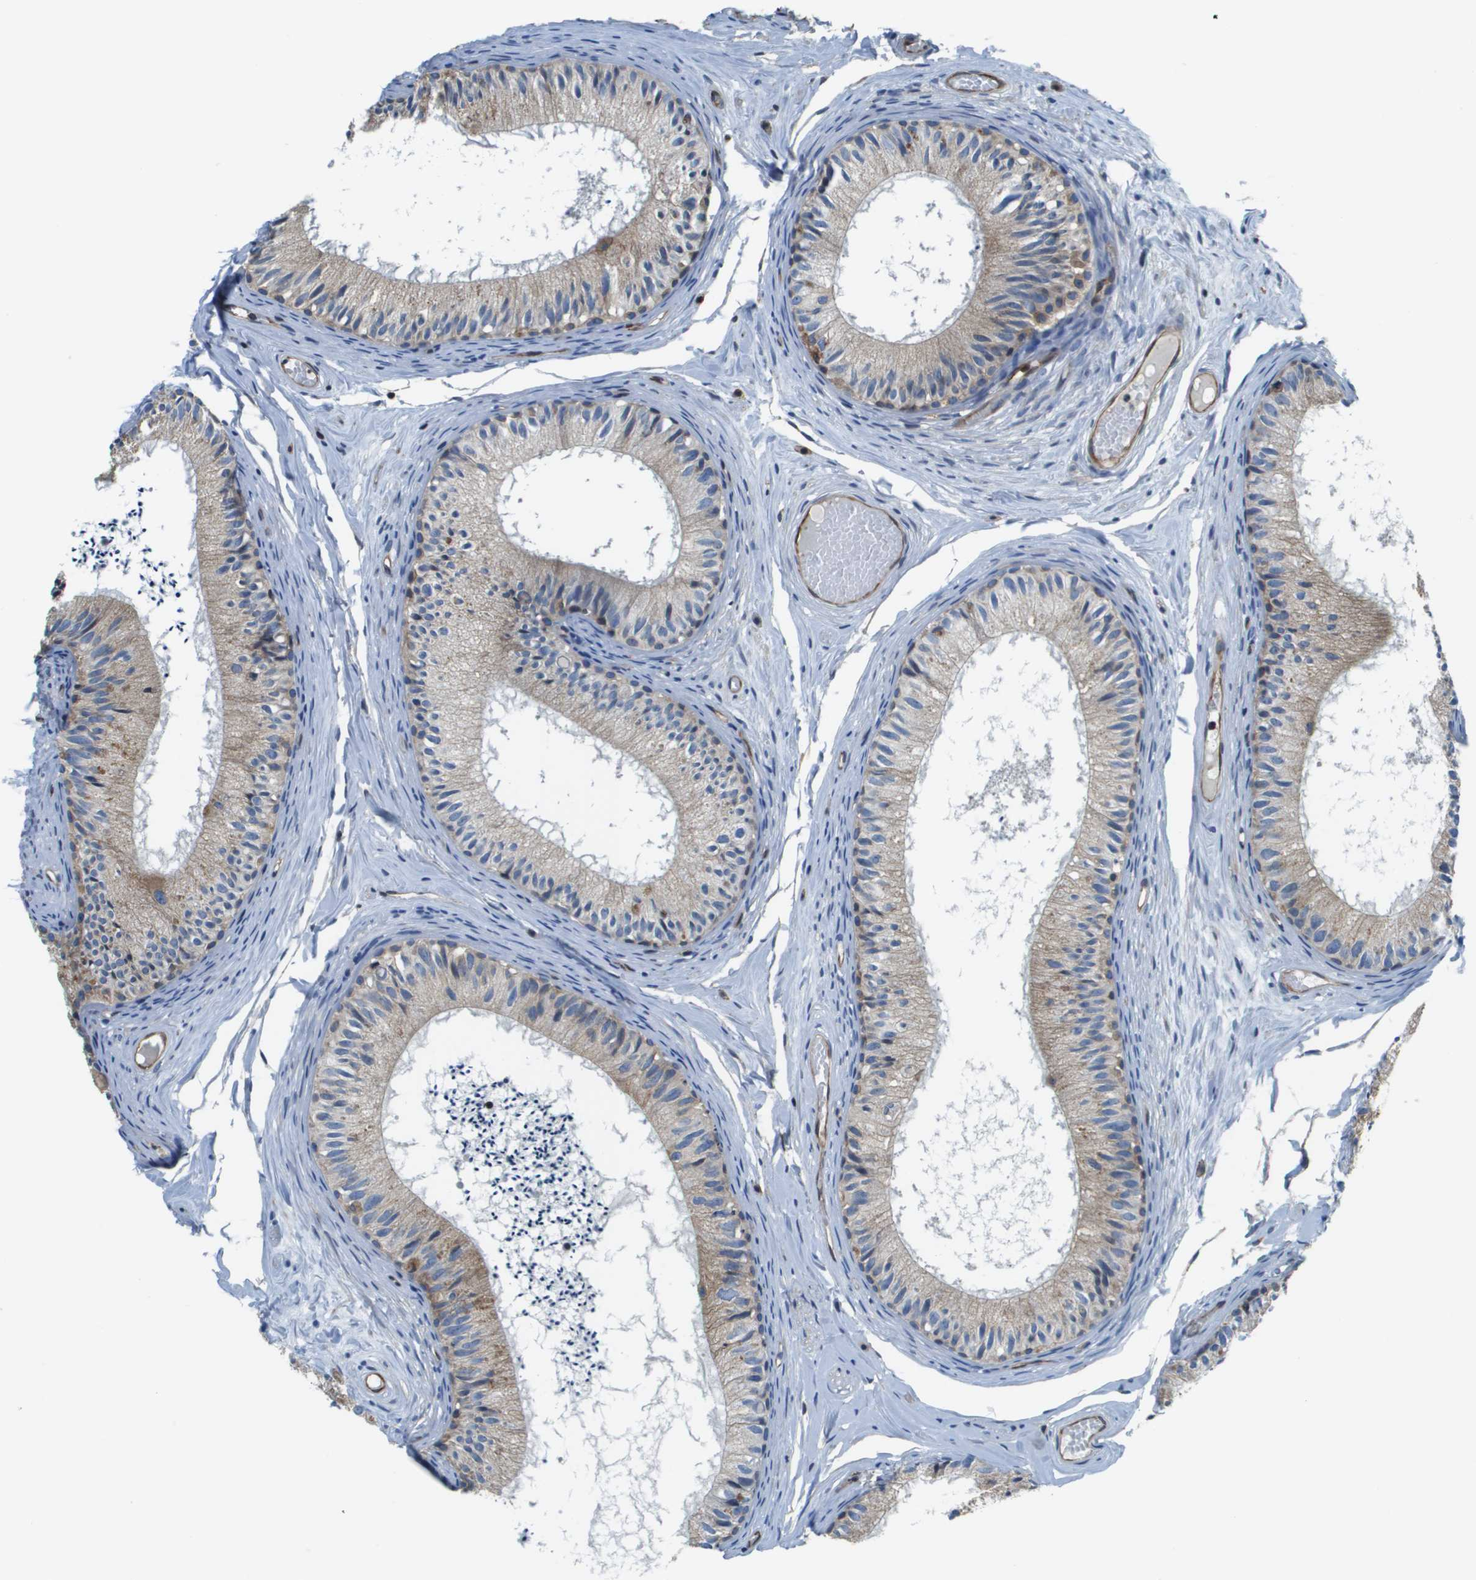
{"staining": {"intensity": "strong", "quantity": "<25%", "location": "cytoplasmic/membranous"}, "tissue": "epididymis", "cell_type": "Glandular cells", "image_type": "normal", "snomed": [{"axis": "morphology", "description": "Normal tissue, NOS"}, {"axis": "topography", "description": "Epididymis"}], "caption": "Benign epididymis reveals strong cytoplasmic/membranous expression in approximately <25% of glandular cells.", "gene": "ESYT1", "patient": {"sex": "male", "age": 46}}